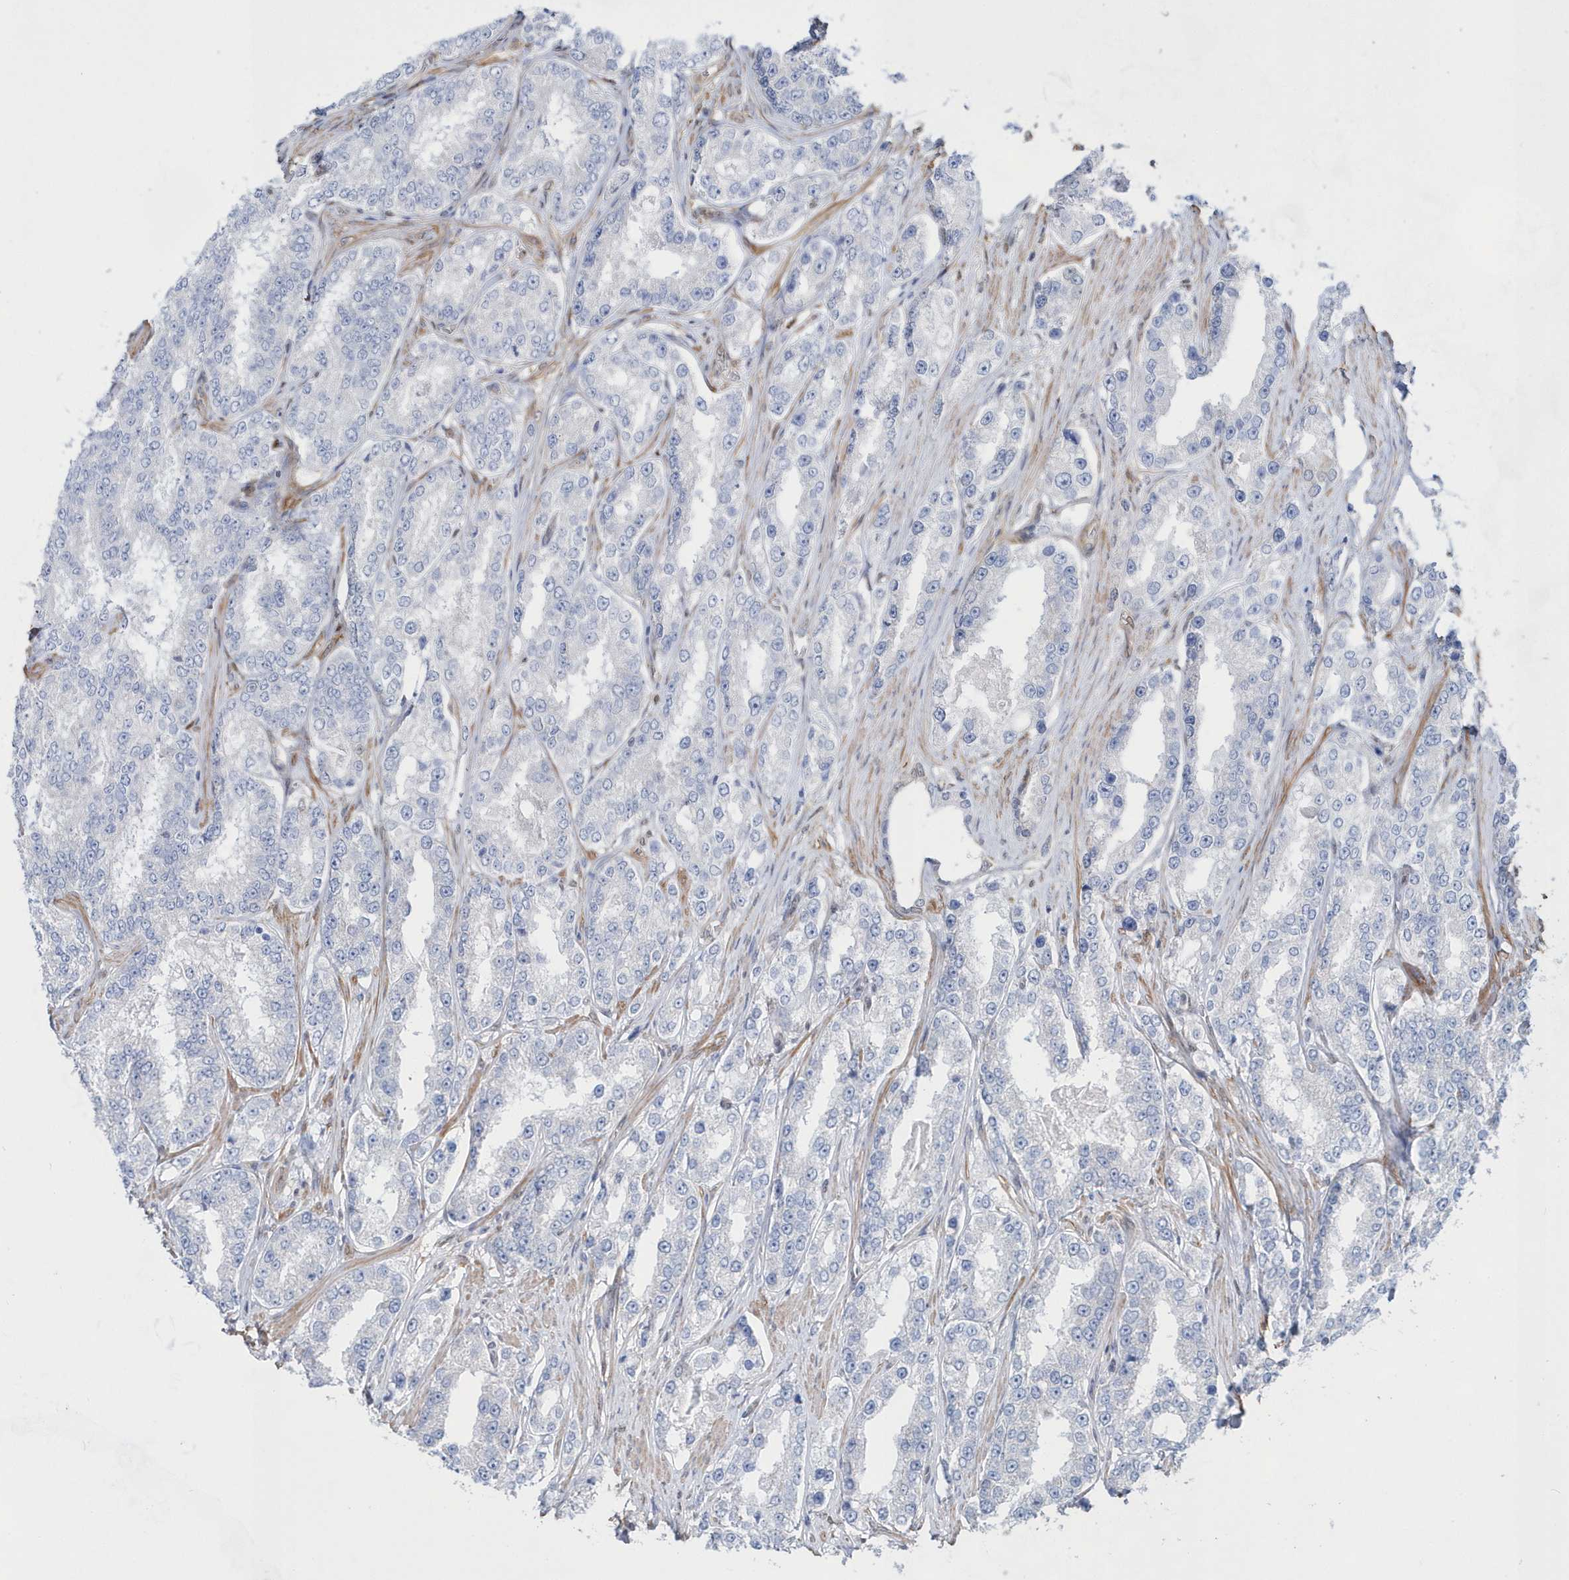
{"staining": {"intensity": "negative", "quantity": "none", "location": "none"}, "tissue": "prostate cancer", "cell_type": "Tumor cells", "image_type": "cancer", "snomed": [{"axis": "morphology", "description": "Normal tissue, NOS"}, {"axis": "morphology", "description": "Adenocarcinoma, High grade"}, {"axis": "topography", "description": "Prostate"}], "caption": "Immunohistochemistry (IHC) histopathology image of neoplastic tissue: prostate cancer stained with DAB displays no significant protein expression in tumor cells.", "gene": "BDH2", "patient": {"sex": "male", "age": 83}}